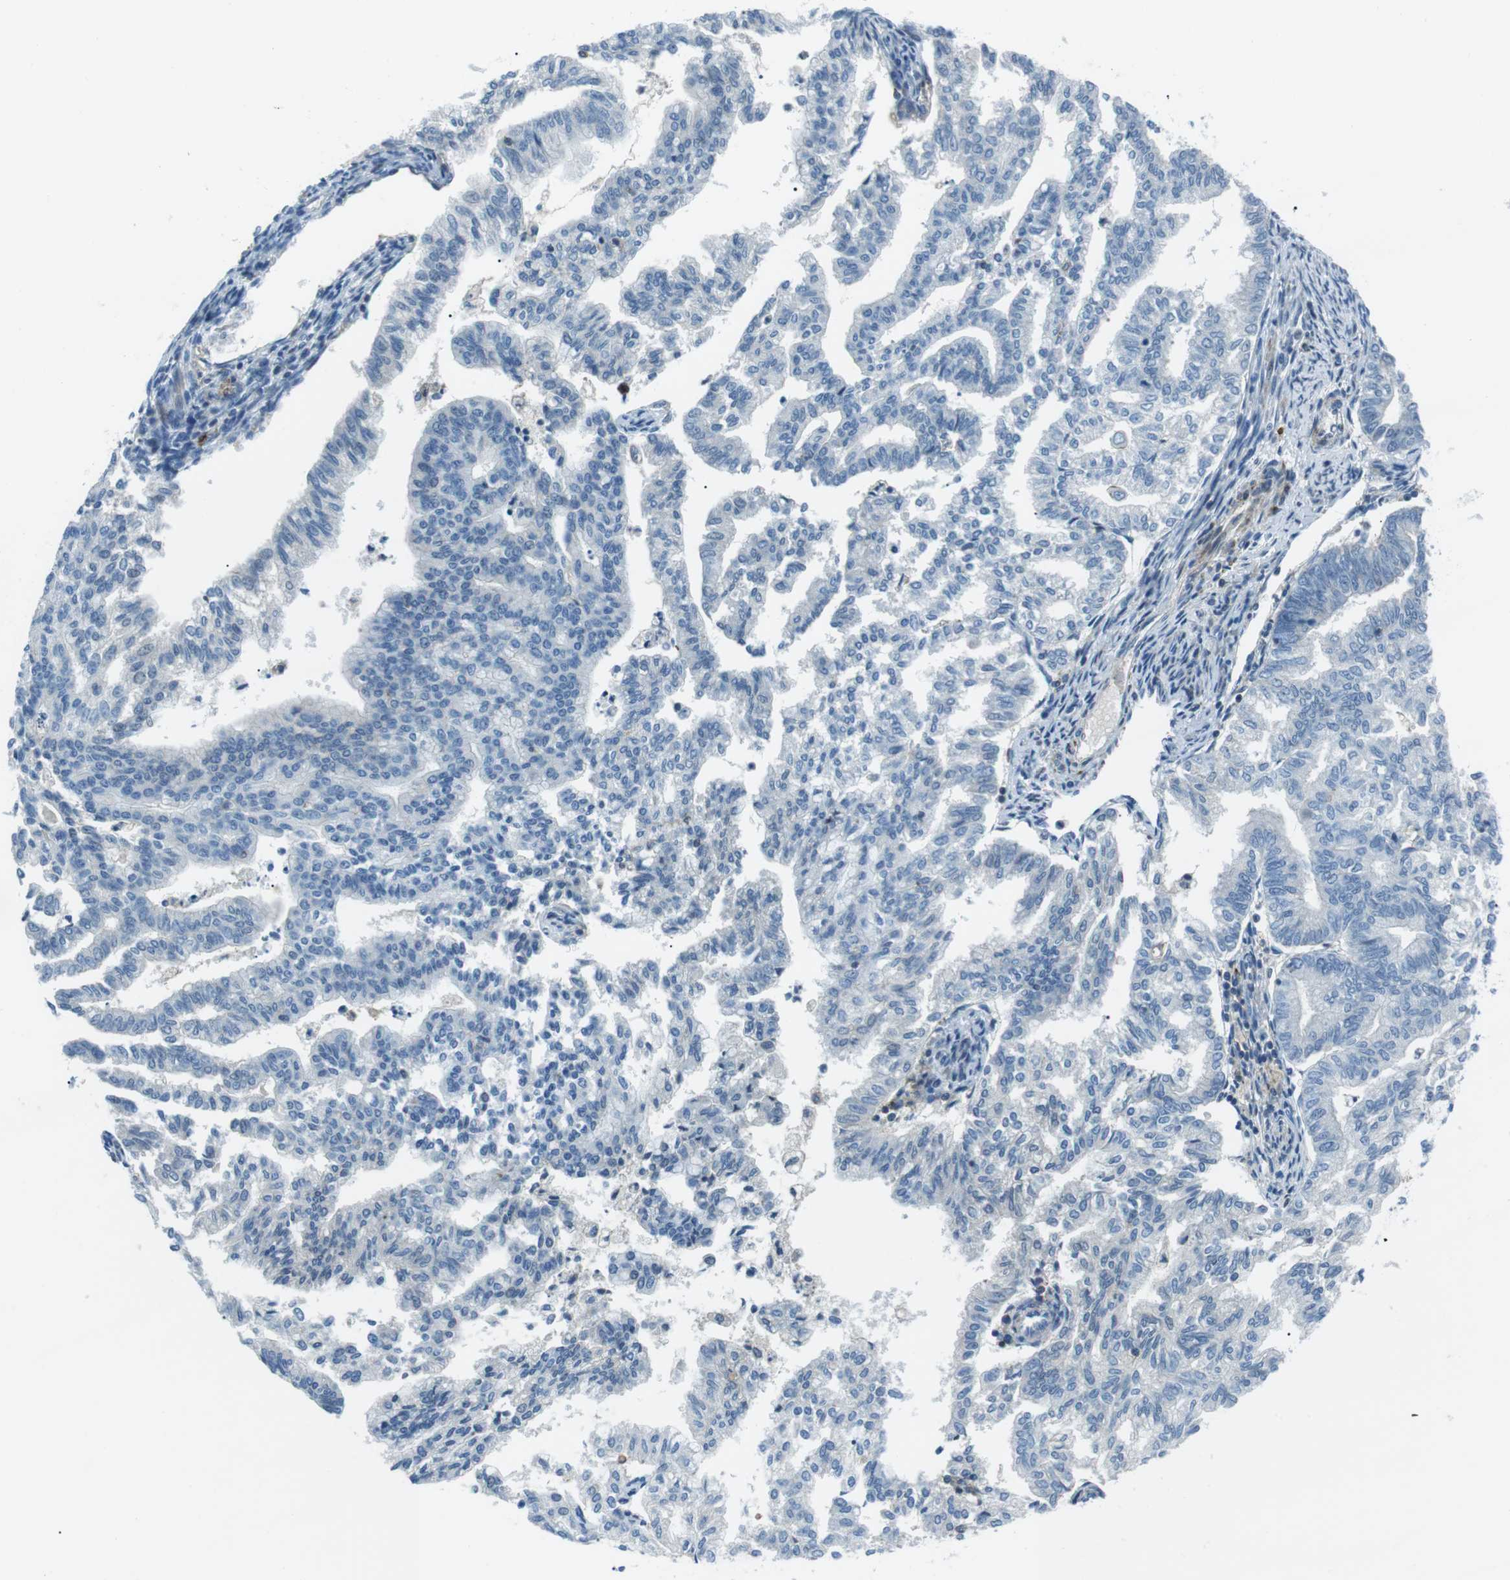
{"staining": {"intensity": "negative", "quantity": "none", "location": "none"}, "tissue": "endometrial cancer", "cell_type": "Tumor cells", "image_type": "cancer", "snomed": [{"axis": "morphology", "description": "Adenocarcinoma, NOS"}, {"axis": "topography", "description": "Endometrium"}], "caption": "Tumor cells are negative for protein expression in human endometrial cancer.", "gene": "ARVCF", "patient": {"sex": "female", "age": 79}}